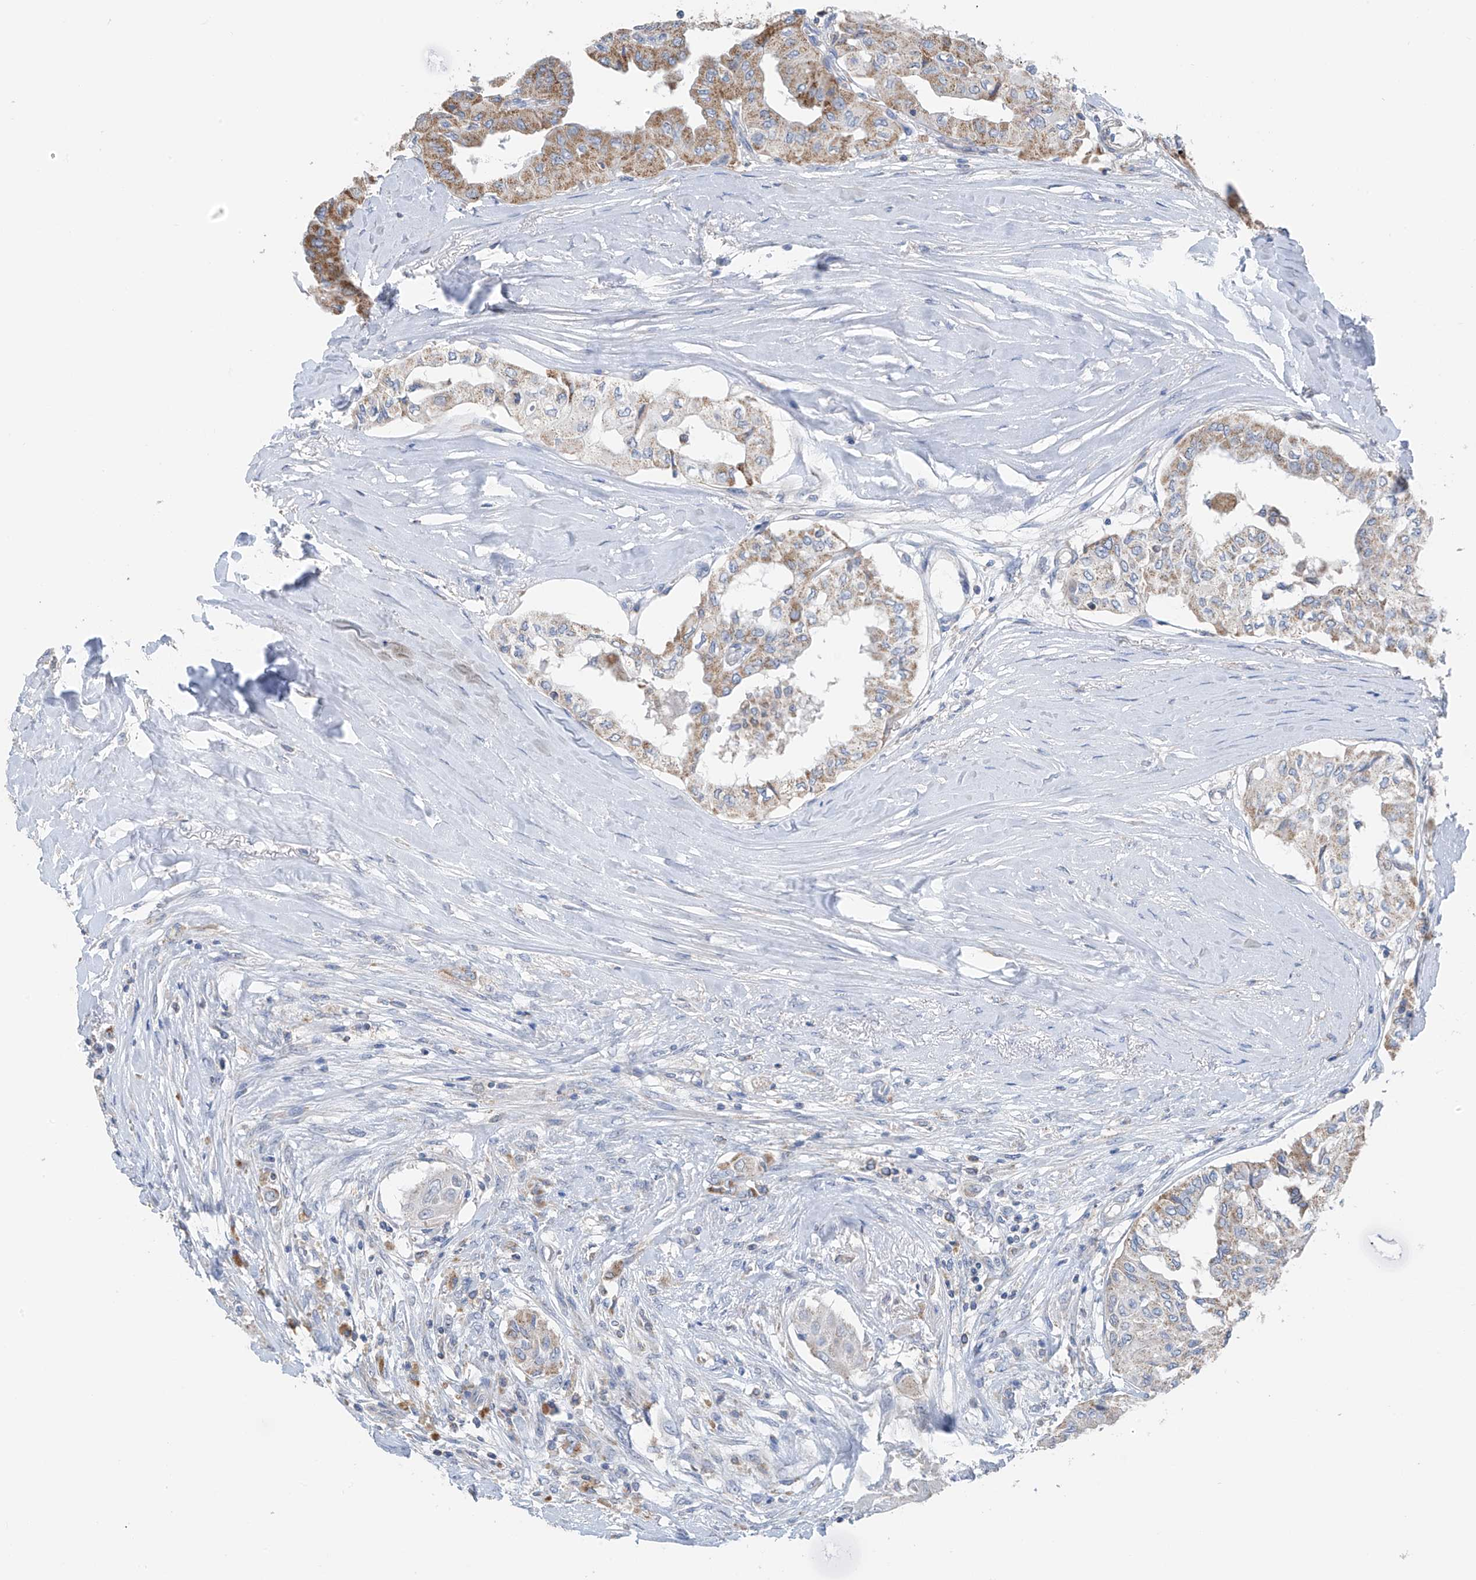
{"staining": {"intensity": "moderate", "quantity": "25%-75%", "location": "cytoplasmic/membranous"}, "tissue": "thyroid cancer", "cell_type": "Tumor cells", "image_type": "cancer", "snomed": [{"axis": "morphology", "description": "Papillary adenocarcinoma, NOS"}, {"axis": "topography", "description": "Thyroid gland"}], "caption": "This is a micrograph of IHC staining of thyroid cancer (papillary adenocarcinoma), which shows moderate staining in the cytoplasmic/membranous of tumor cells.", "gene": "SYN3", "patient": {"sex": "female", "age": 59}}